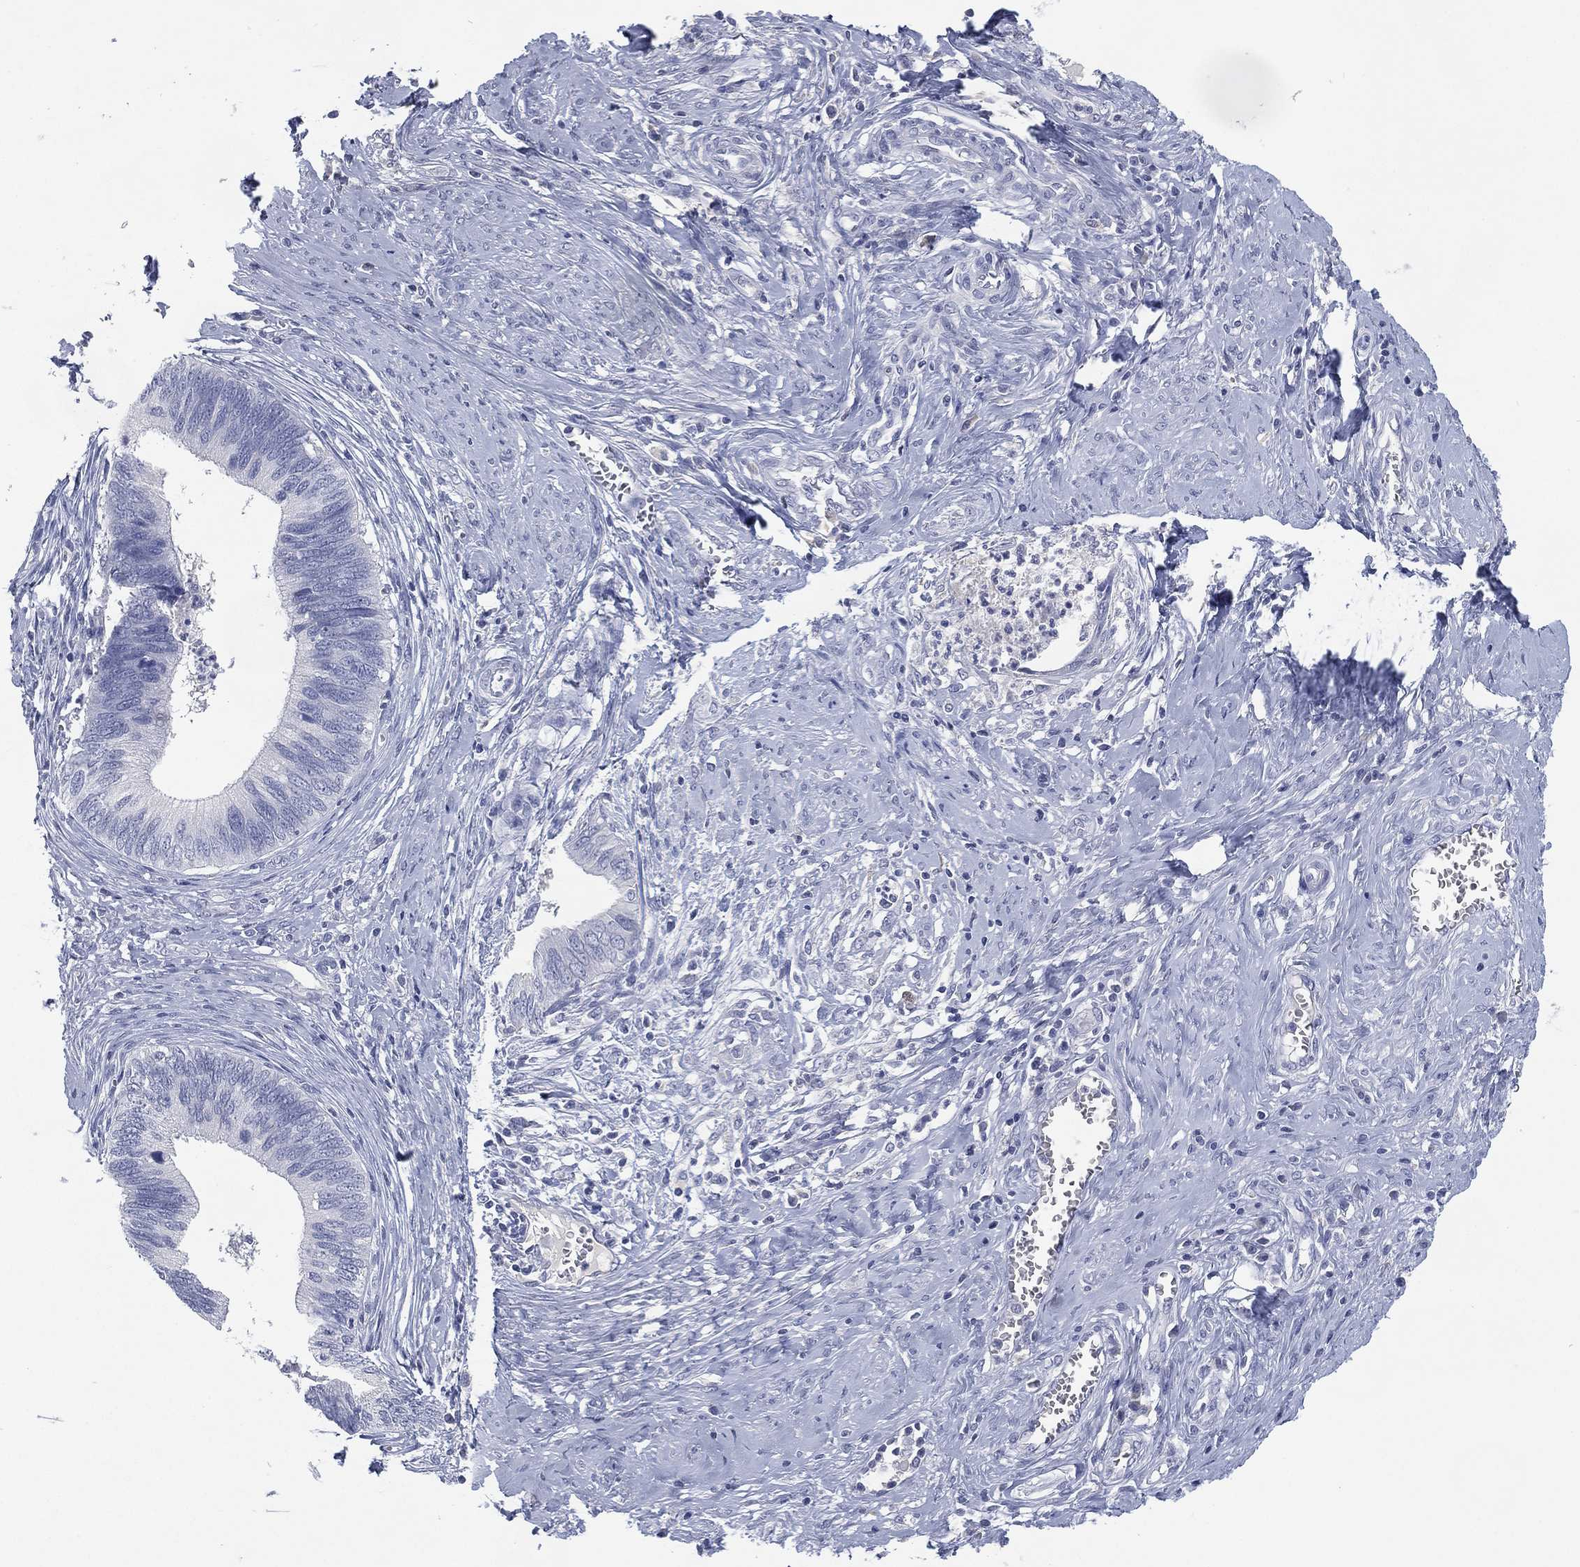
{"staining": {"intensity": "negative", "quantity": "none", "location": "none"}, "tissue": "cervical cancer", "cell_type": "Tumor cells", "image_type": "cancer", "snomed": [{"axis": "morphology", "description": "Adenocarcinoma, NOS"}, {"axis": "topography", "description": "Cervix"}], "caption": "Histopathology image shows no significant protein expression in tumor cells of cervical cancer (adenocarcinoma). (DAB IHC visualized using brightfield microscopy, high magnification).", "gene": "KRT35", "patient": {"sex": "female", "age": 42}}